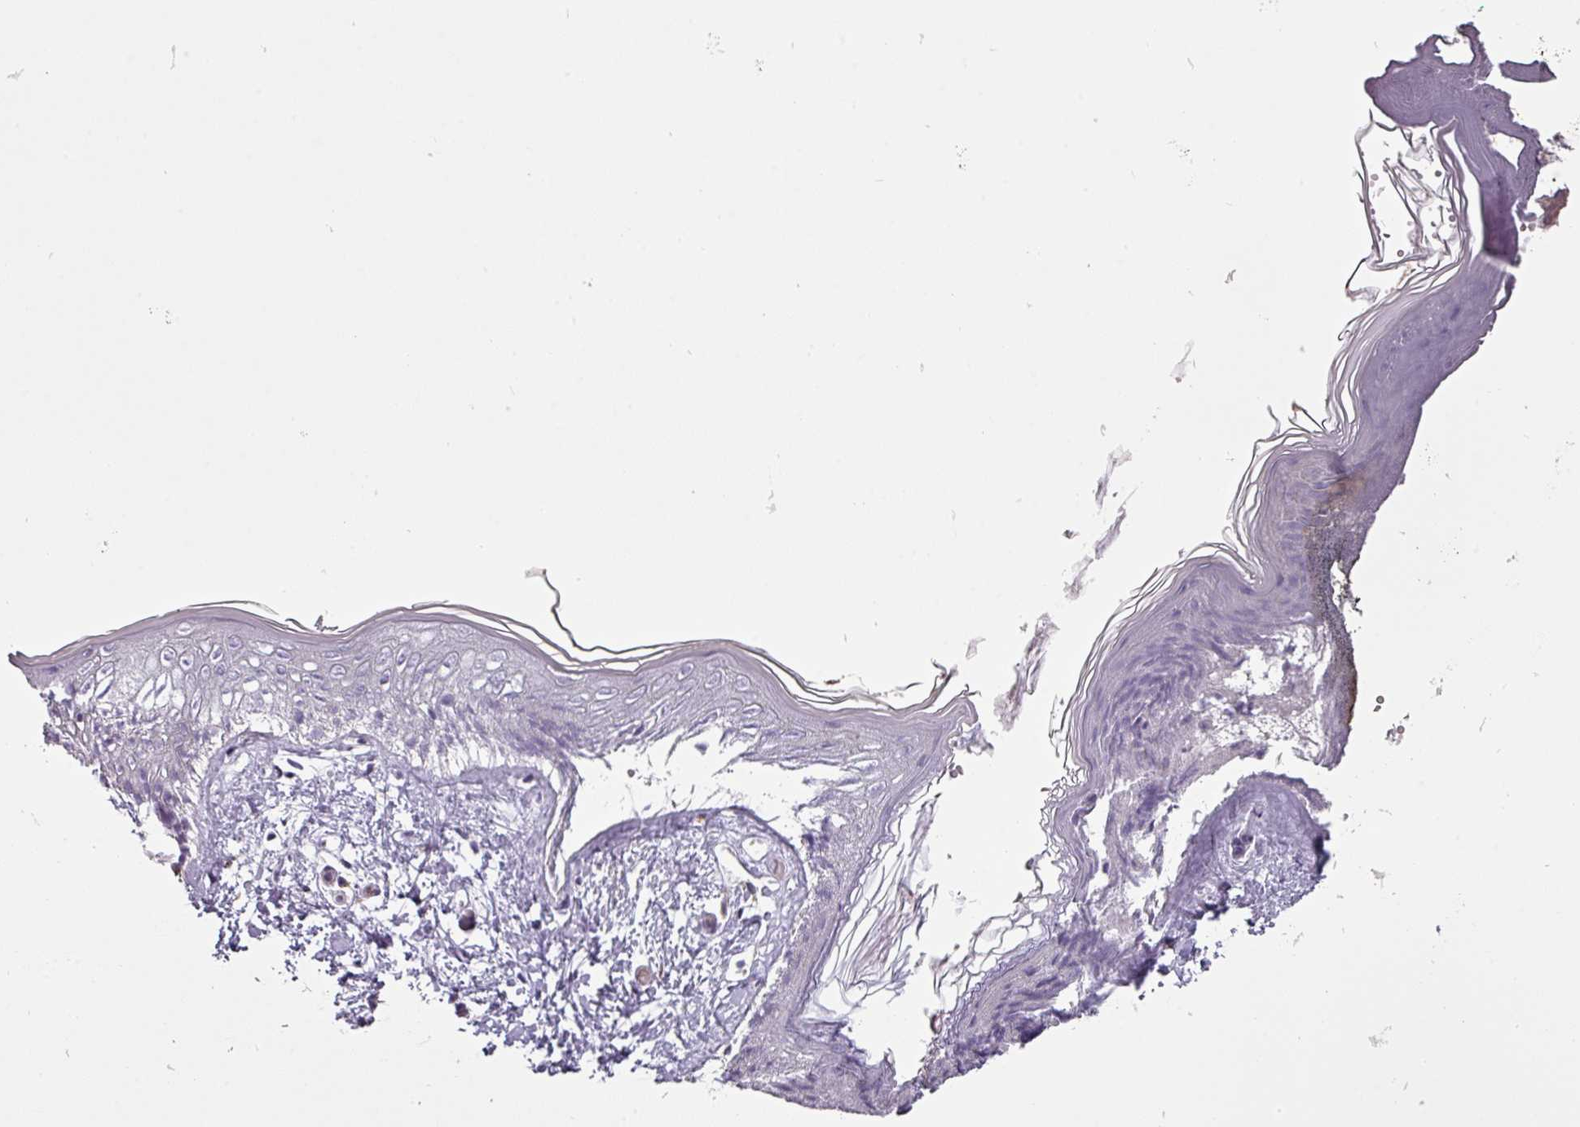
{"staining": {"intensity": "moderate", "quantity": ">75%", "location": "cytoplasmic/membranous"}, "tissue": "skin", "cell_type": "Fibroblasts", "image_type": "normal", "snomed": [{"axis": "morphology", "description": "Normal tissue, NOS"}, {"axis": "topography", "description": "Skin"}], "caption": "Fibroblasts demonstrate medium levels of moderate cytoplasmic/membranous staining in about >75% of cells in benign skin.", "gene": "CHRDL1", "patient": {"sex": "female", "age": 34}}